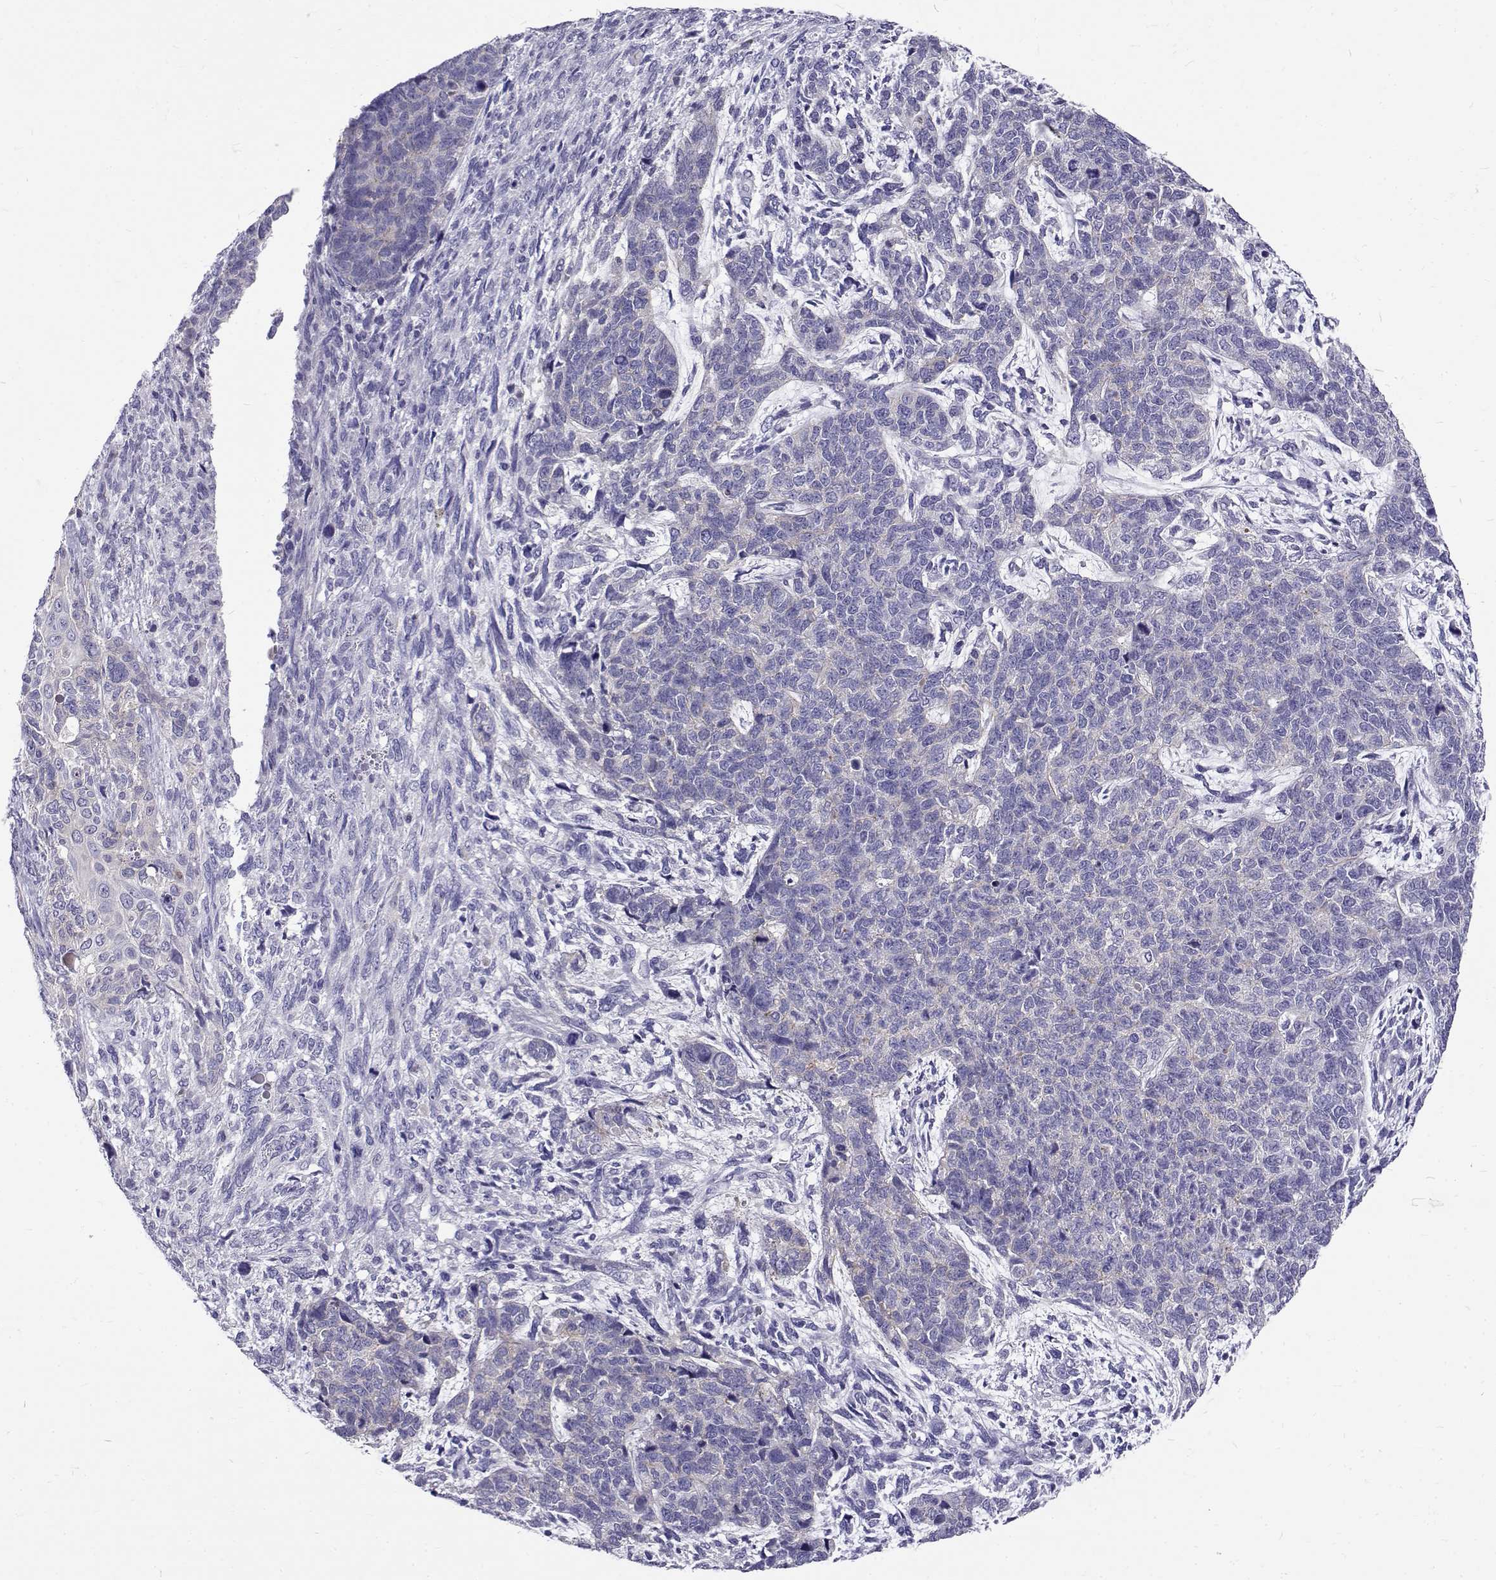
{"staining": {"intensity": "negative", "quantity": "none", "location": "none"}, "tissue": "cervical cancer", "cell_type": "Tumor cells", "image_type": "cancer", "snomed": [{"axis": "morphology", "description": "Squamous cell carcinoma, NOS"}, {"axis": "topography", "description": "Cervix"}], "caption": "Tumor cells show no significant protein expression in cervical squamous cell carcinoma.", "gene": "IGSF1", "patient": {"sex": "female", "age": 63}}